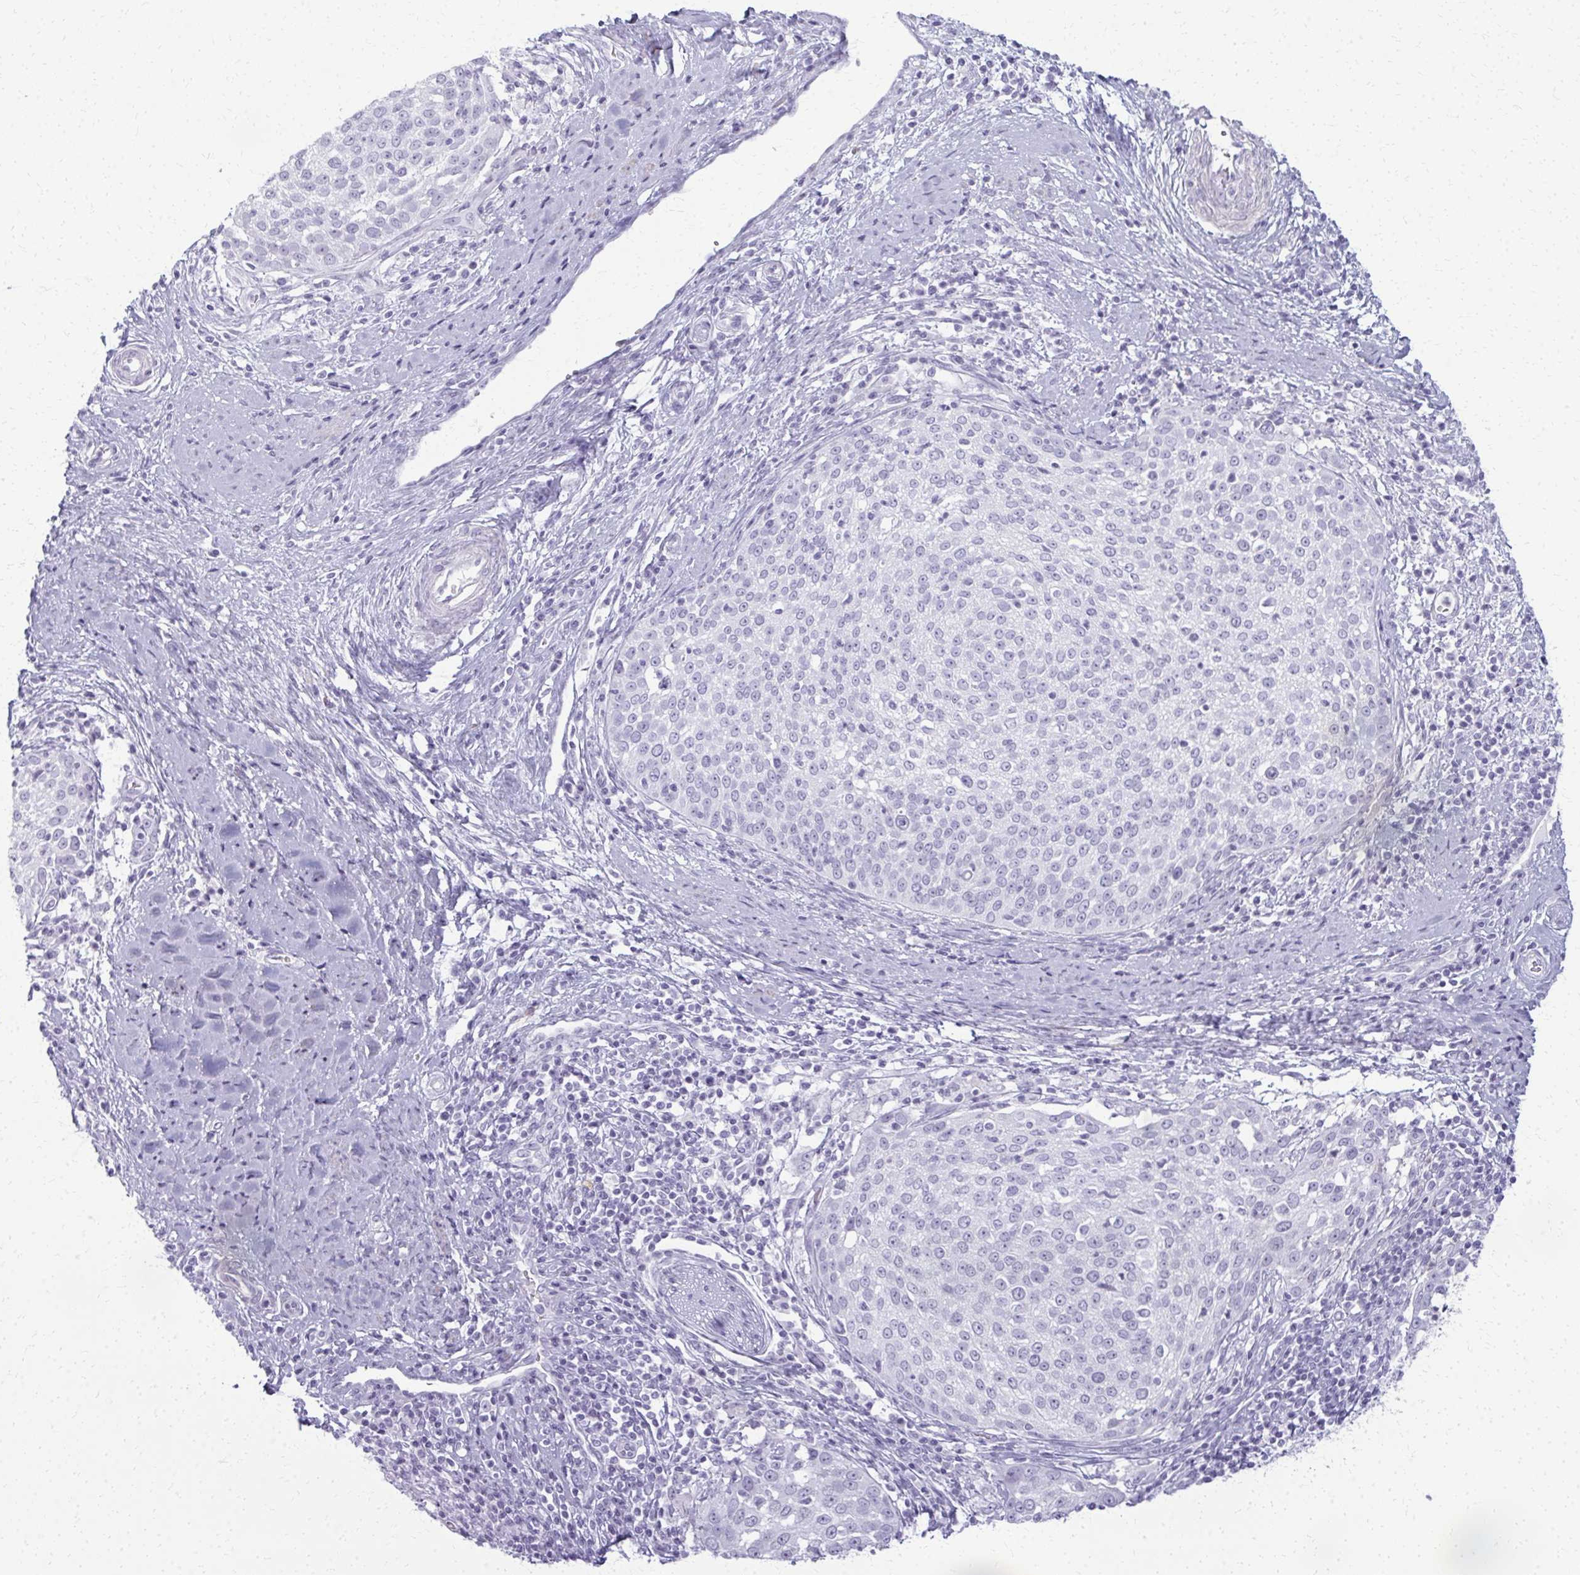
{"staining": {"intensity": "negative", "quantity": "none", "location": "none"}, "tissue": "cervical cancer", "cell_type": "Tumor cells", "image_type": "cancer", "snomed": [{"axis": "morphology", "description": "Squamous cell carcinoma, NOS"}, {"axis": "topography", "description": "Cervix"}], "caption": "This image is of squamous cell carcinoma (cervical) stained with IHC to label a protein in brown with the nuclei are counter-stained blue. There is no expression in tumor cells.", "gene": "CA3", "patient": {"sex": "female", "age": 57}}